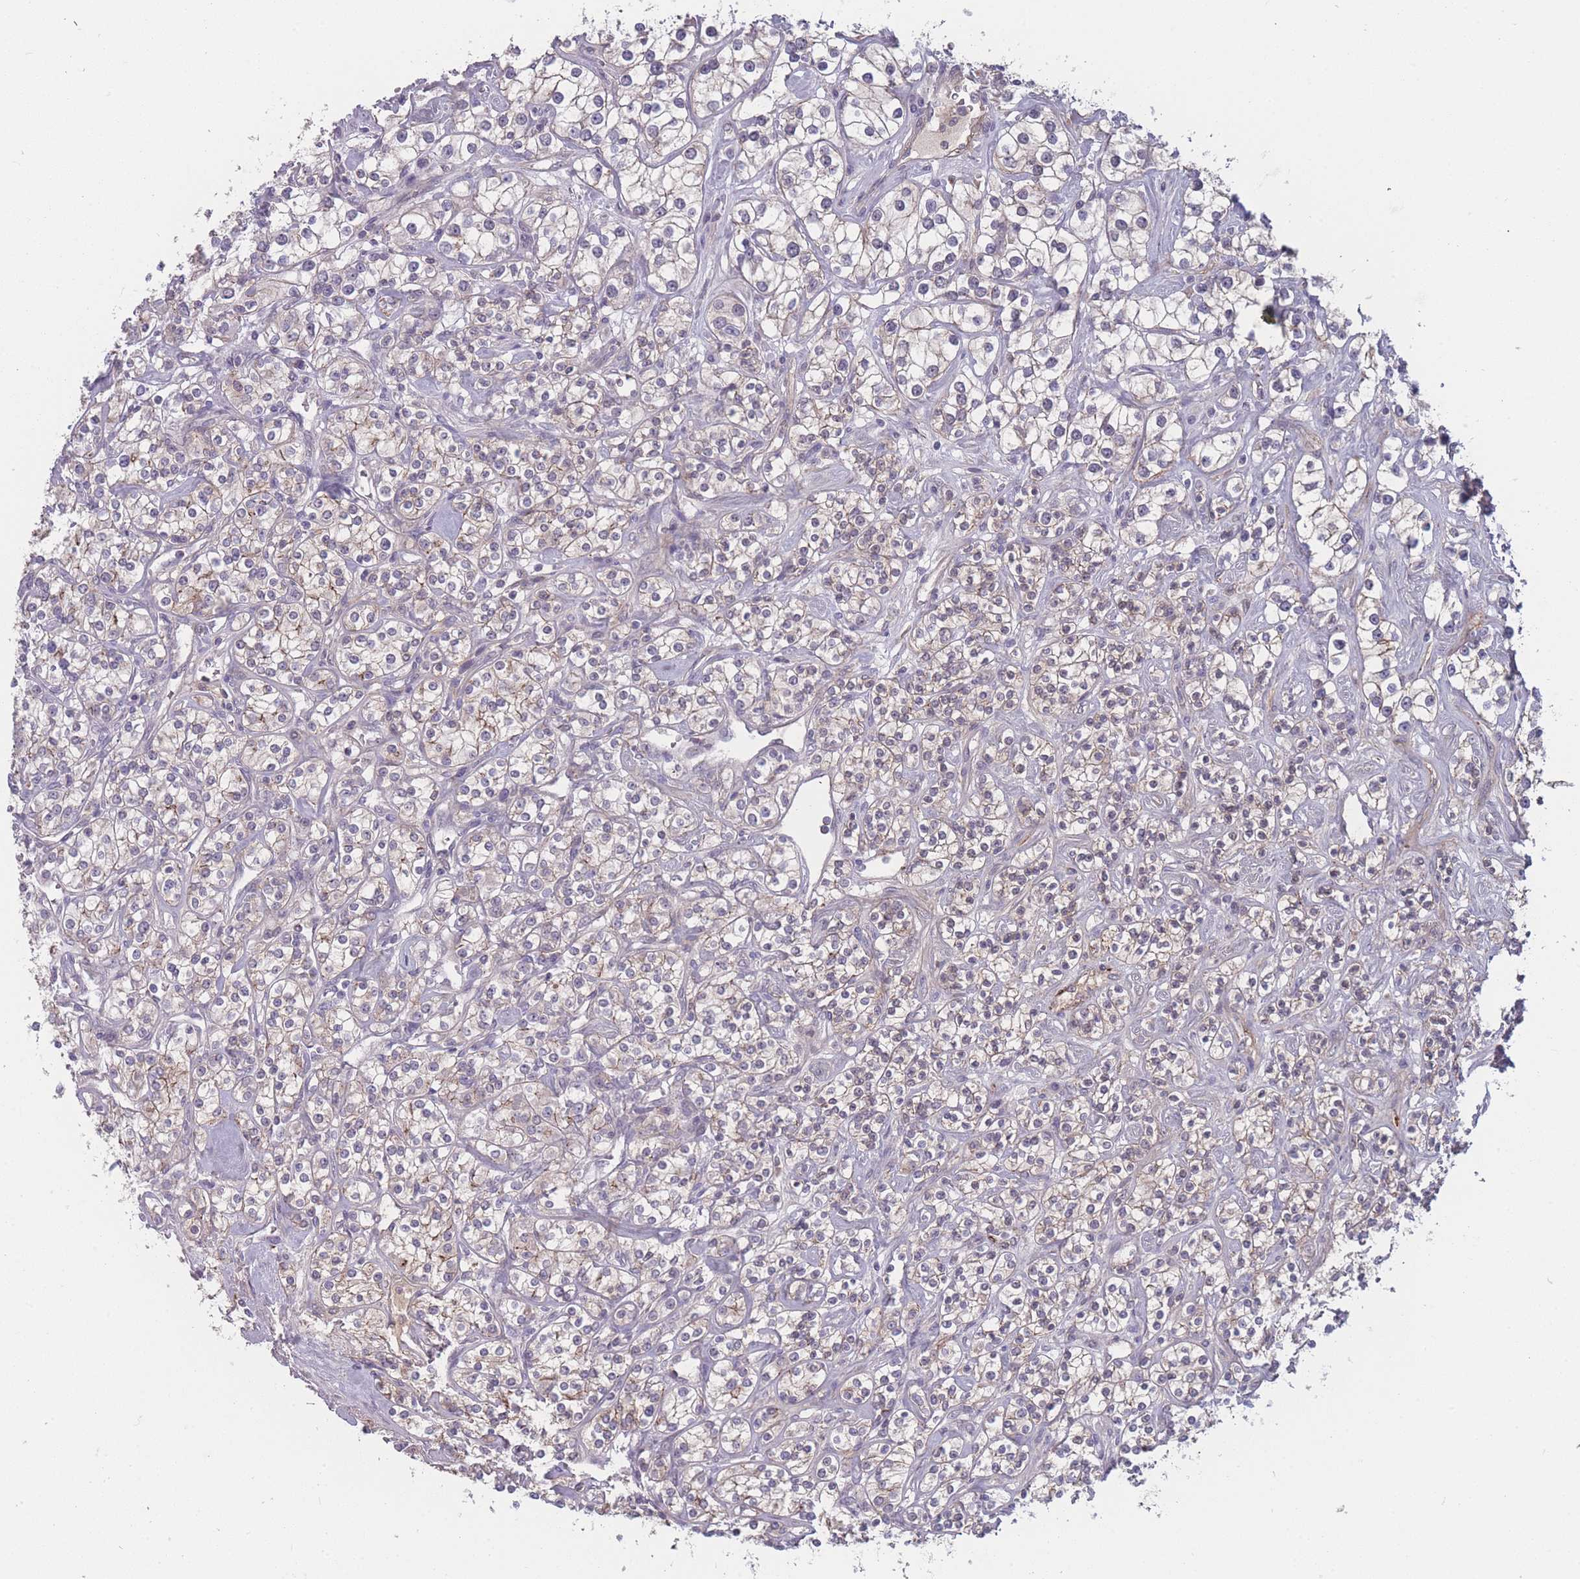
{"staining": {"intensity": "negative", "quantity": "none", "location": "none"}, "tissue": "renal cancer", "cell_type": "Tumor cells", "image_type": "cancer", "snomed": [{"axis": "morphology", "description": "Adenocarcinoma, NOS"}, {"axis": "topography", "description": "Kidney"}], "caption": "The immunohistochemistry (IHC) histopathology image has no significant staining in tumor cells of adenocarcinoma (renal) tissue. The staining was performed using DAB to visualize the protein expression in brown, while the nuclei were stained in blue with hematoxylin (Magnification: 20x).", "gene": "TMEM232", "patient": {"sex": "male", "age": 77}}